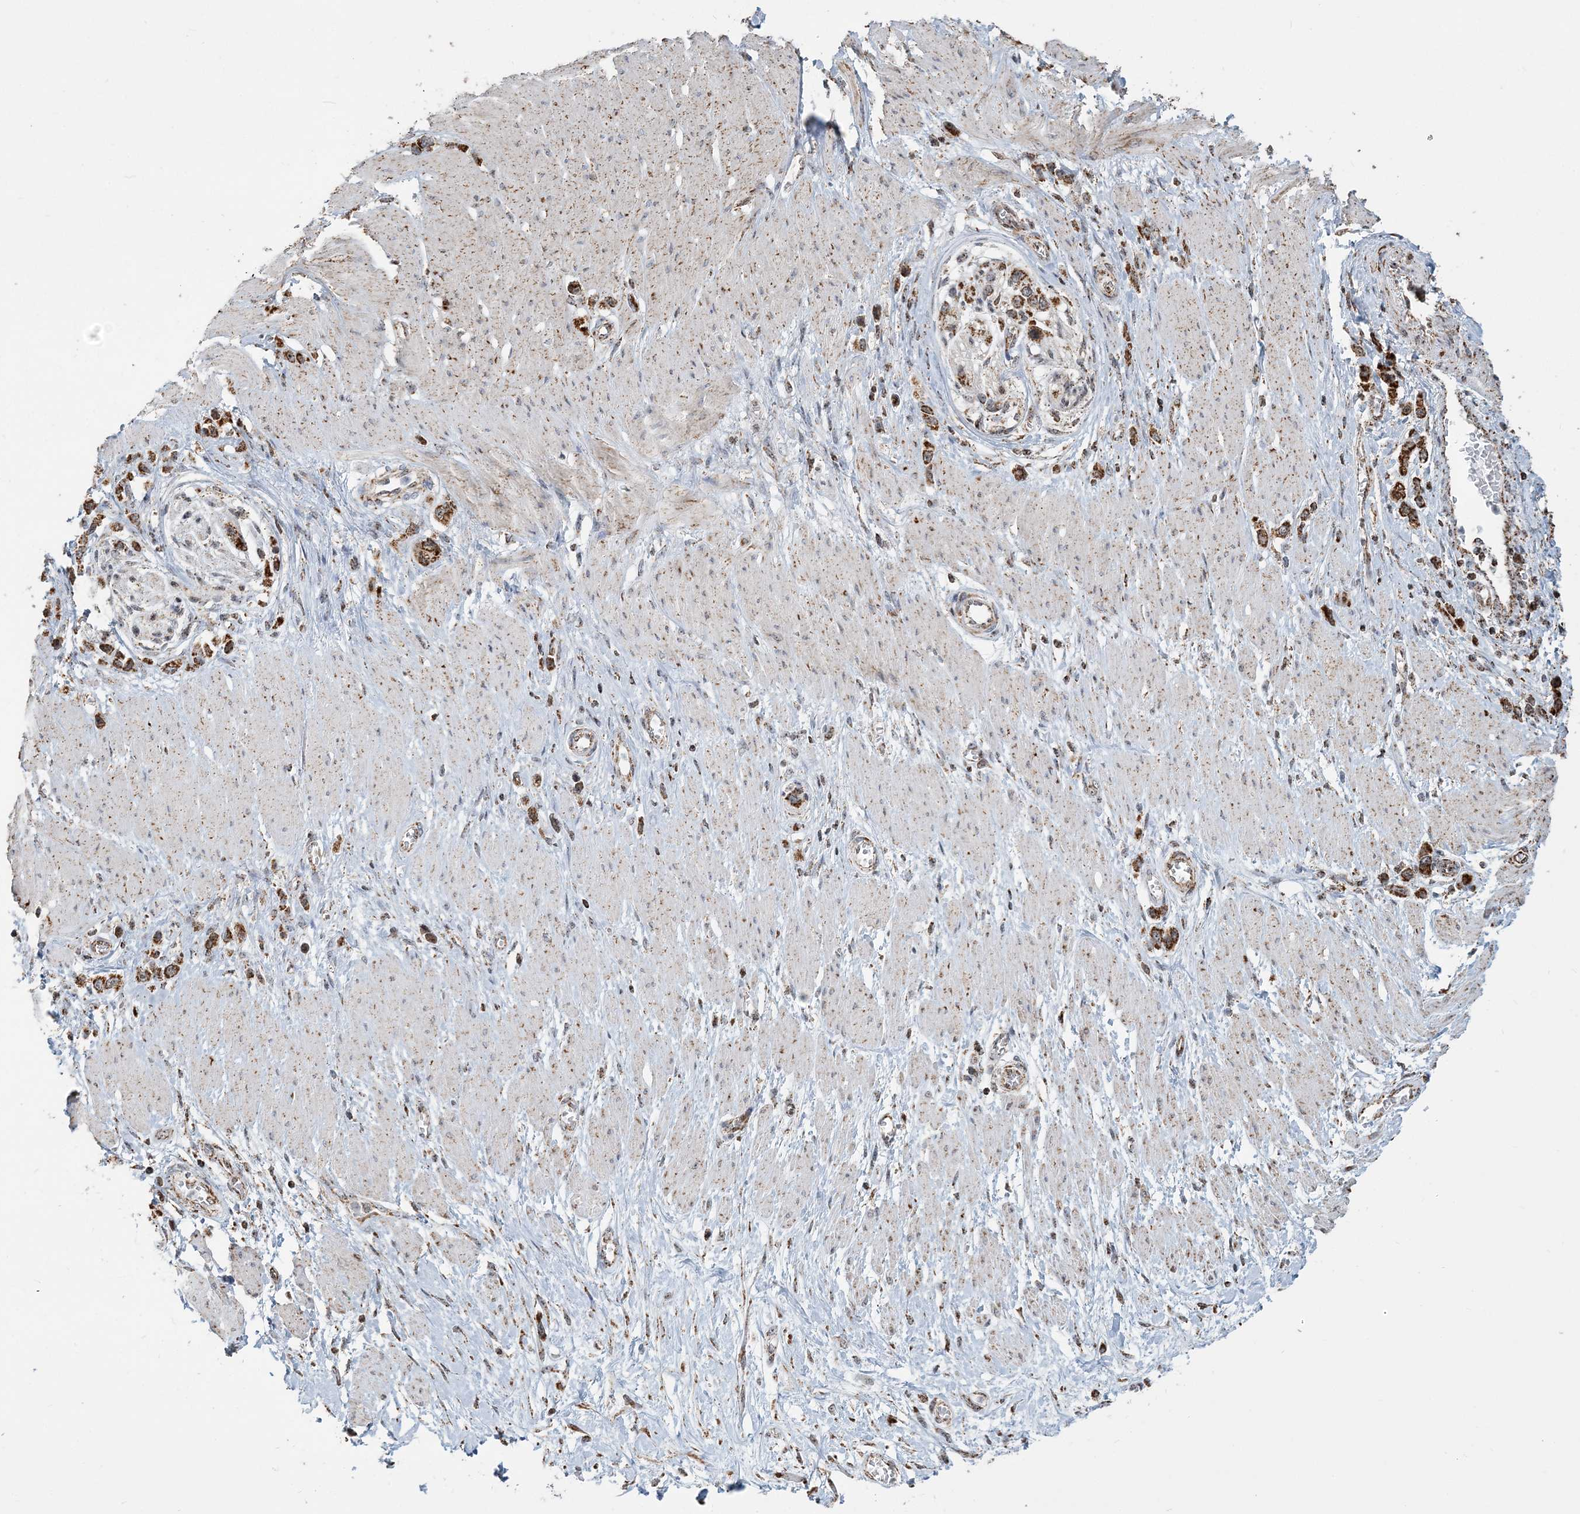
{"staining": {"intensity": "strong", "quantity": ">75%", "location": "cytoplasmic/membranous"}, "tissue": "stomach cancer", "cell_type": "Tumor cells", "image_type": "cancer", "snomed": [{"axis": "morphology", "description": "Normal tissue, NOS"}, {"axis": "morphology", "description": "Adenocarcinoma, NOS"}, {"axis": "topography", "description": "Stomach, upper"}, {"axis": "topography", "description": "Stomach"}], "caption": "An immunohistochemistry photomicrograph of tumor tissue is shown. Protein staining in brown highlights strong cytoplasmic/membranous positivity in stomach cancer within tumor cells.", "gene": "SUCLG1", "patient": {"sex": "female", "age": 65}}